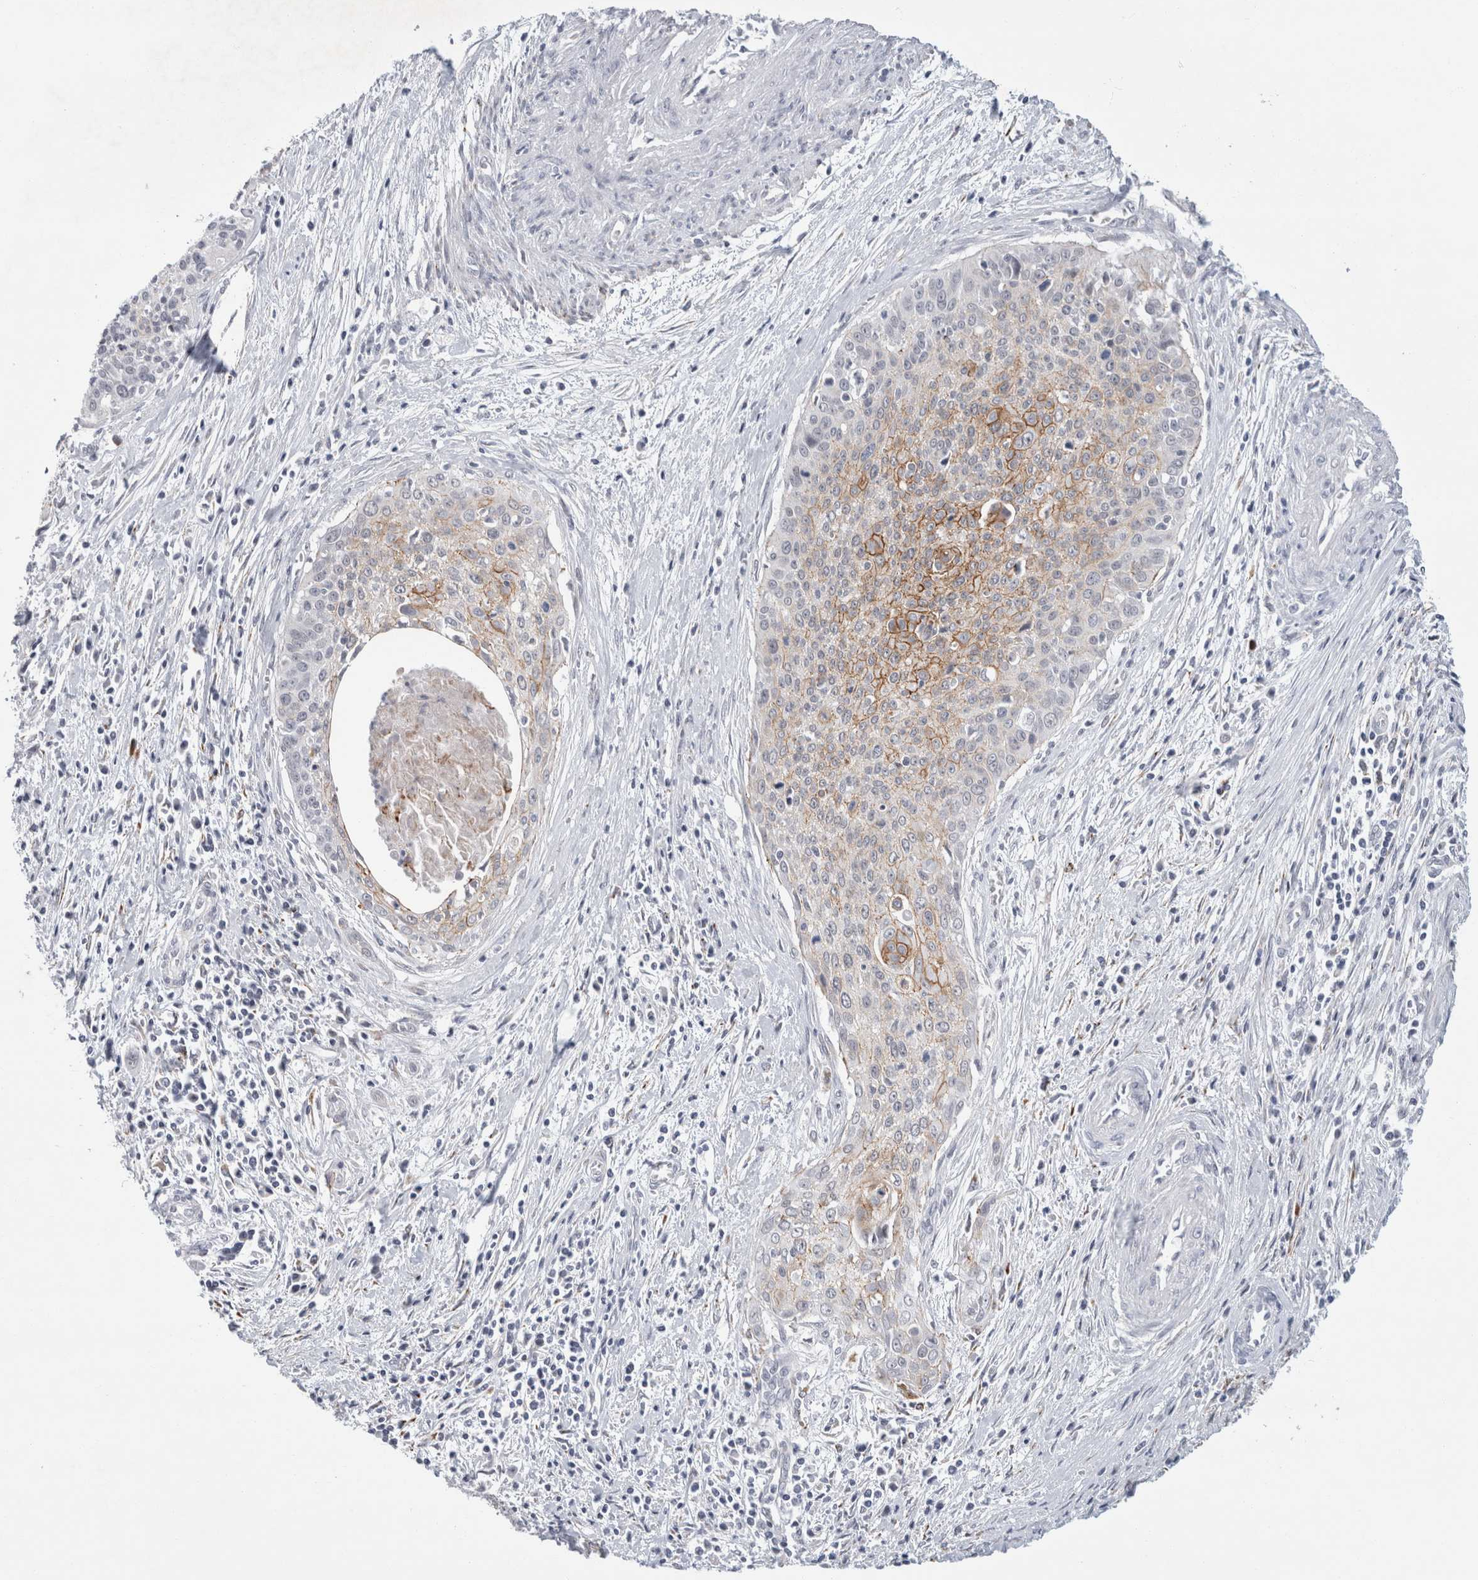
{"staining": {"intensity": "moderate", "quantity": "<25%", "location": "cytoplasmic/membranous"}, "tissue": "cervical cancer", "cell_type": "Tumor cells", "image_type": "cancer", "snomed": [{"axis": "morphology", "description": "Squamous cell carcinoma, NOS"}, {"axis": "topography", "description": "Cervix"}], "caption": "Brown immunohistochemical staining in human cervical cancer (squamous cell carcinoma) exhibits moderate cytoplasmic/membranous expression in approximately <25% of tumor cells.", "gene": "NIPA1", "patient": {"sex": "female", "age": 55}}